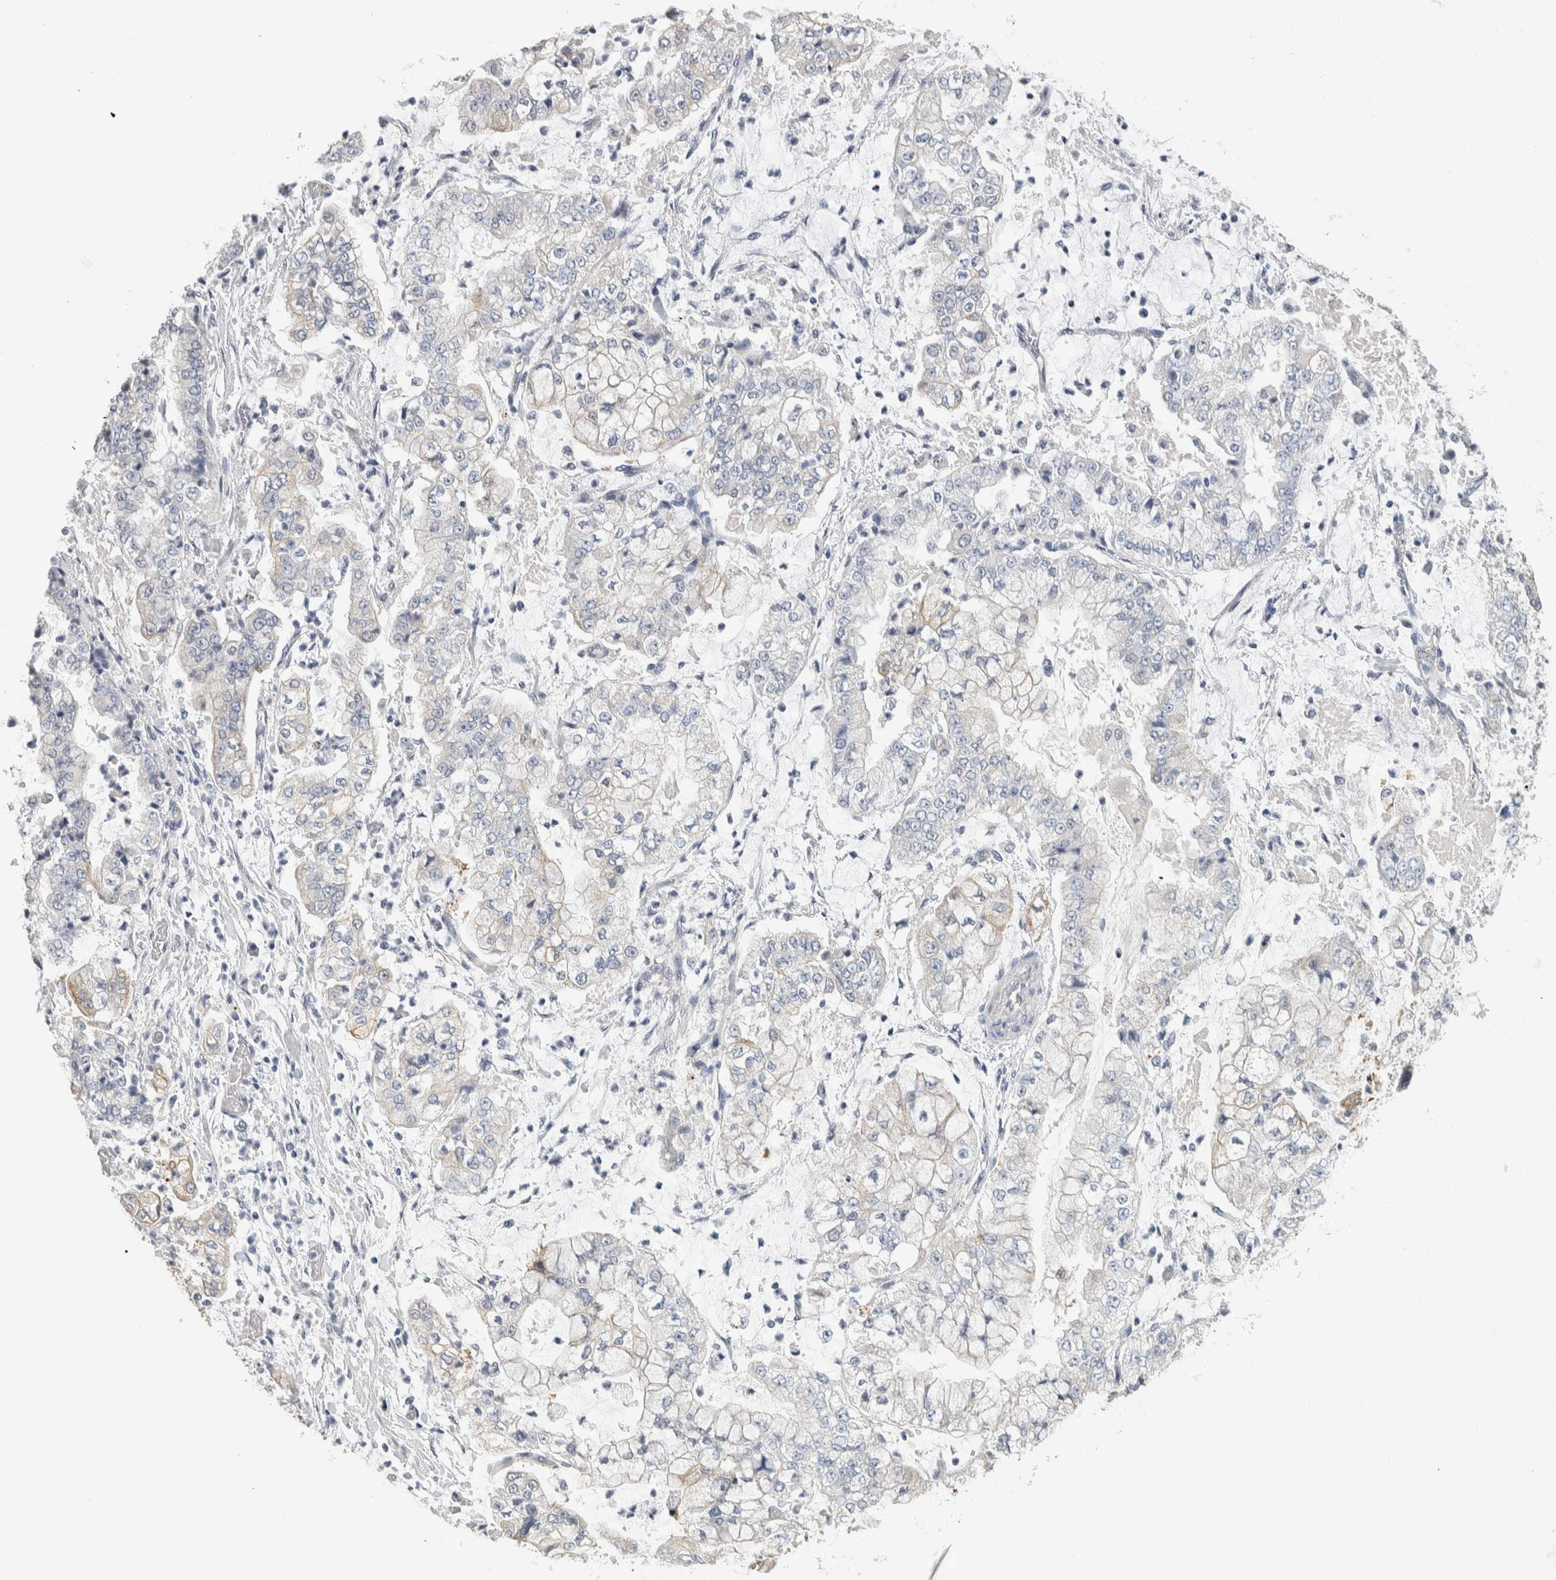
{"staining": {"intensity": "weak", "quantity": "<25%", "location": "cytoplasmic/membranous"}, "tissue": "stomach cancer", "cell_type": "Tumor cells", "image_type": "cancer", "snomed": [{"axis": "morphology", "description": "Adenocarcinoma, NOS"}, {"axis": "topography", "description": "Stomach"}], "caption": "DAB (3,3'-diaminobenzidine) immunohistochemical staining of human stomach cancer displays no significant expression in tumor cells. Nuclei are stained in blue.", "gene": "NEFM", "patient": {"sex": "male", "age": 76}}